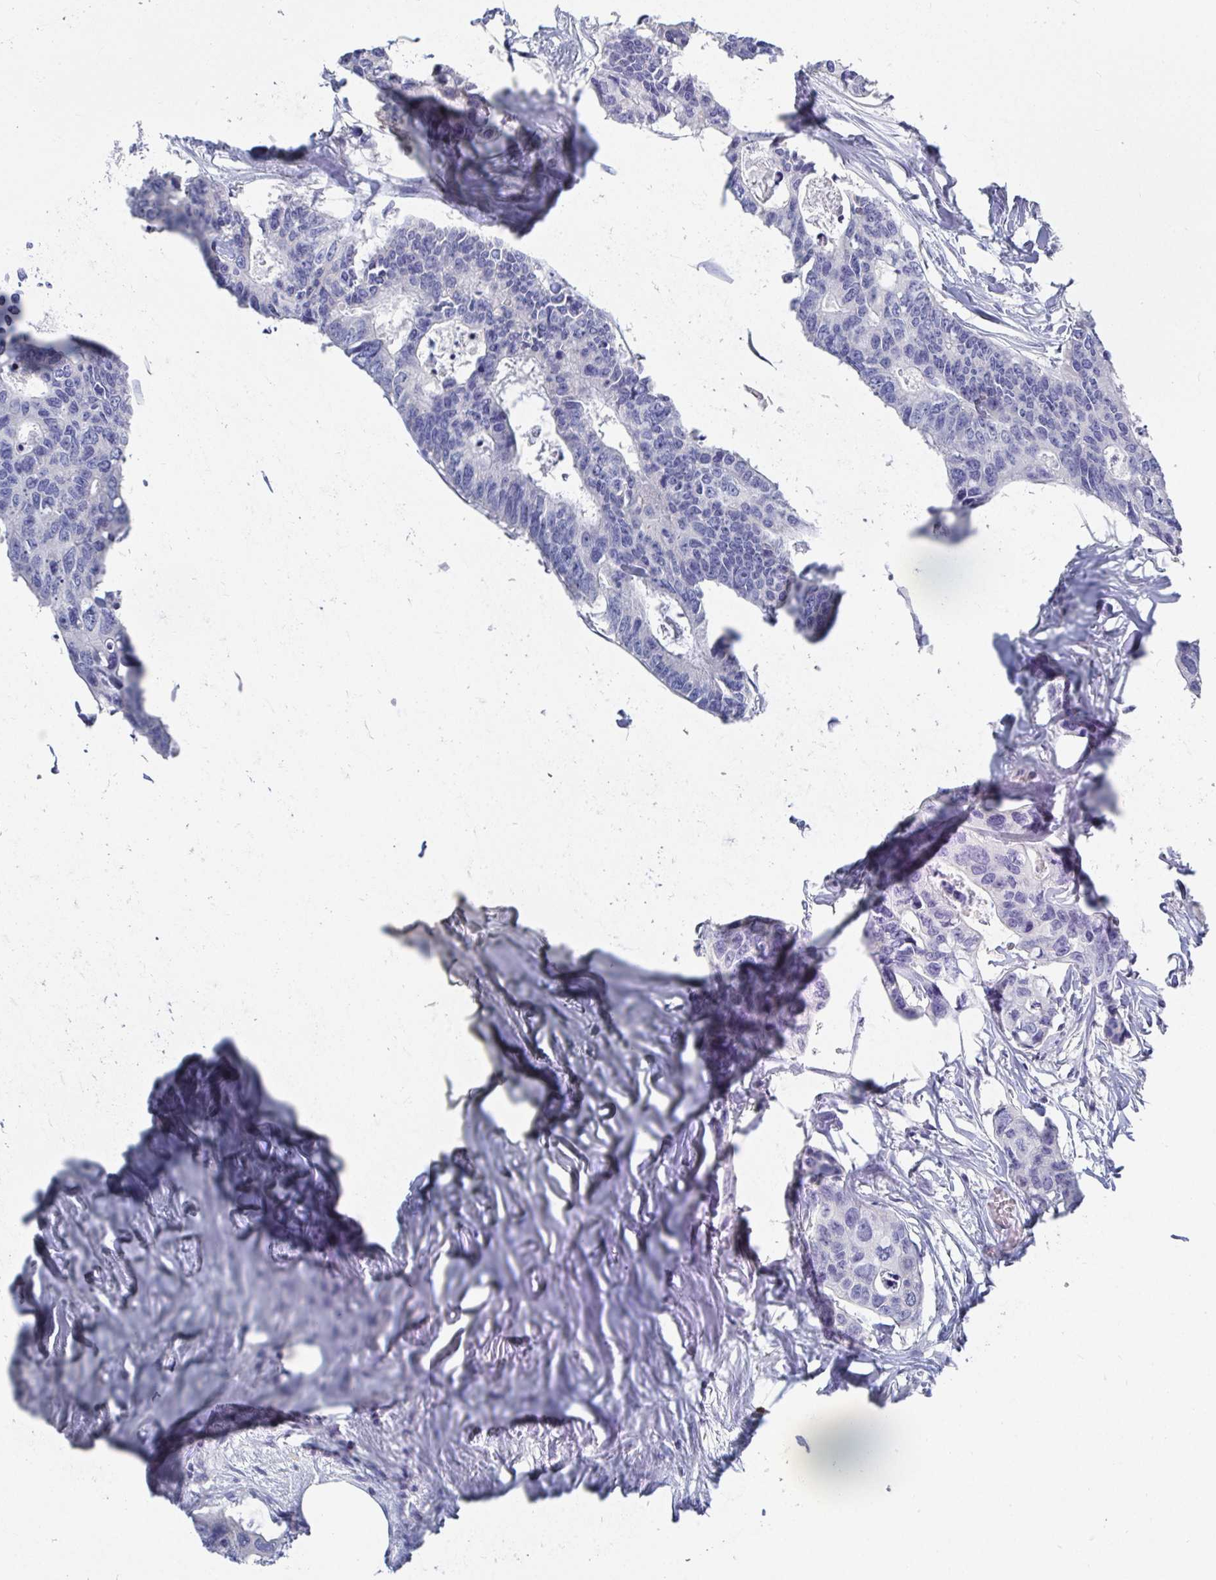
{"staining": {"intensity": "negative", "quantity": "none", "location": "none"}, "tissue": "colorectal cancer", "cell_type": "Tumor cells", "image_type": "cancer", "snomed": [{"axis": "morphology", "description": "Adenocarcinoma, NOS"}, {"axis": "topography", "description": "Rectum"}], "caption": "This is an immunohistochemistry (IHC) image of colorectal adenocarcinoma. There is no positivity in tumor cells.", "gene": "GRIA1", "patient": {"sex": "male", "age": 57}}